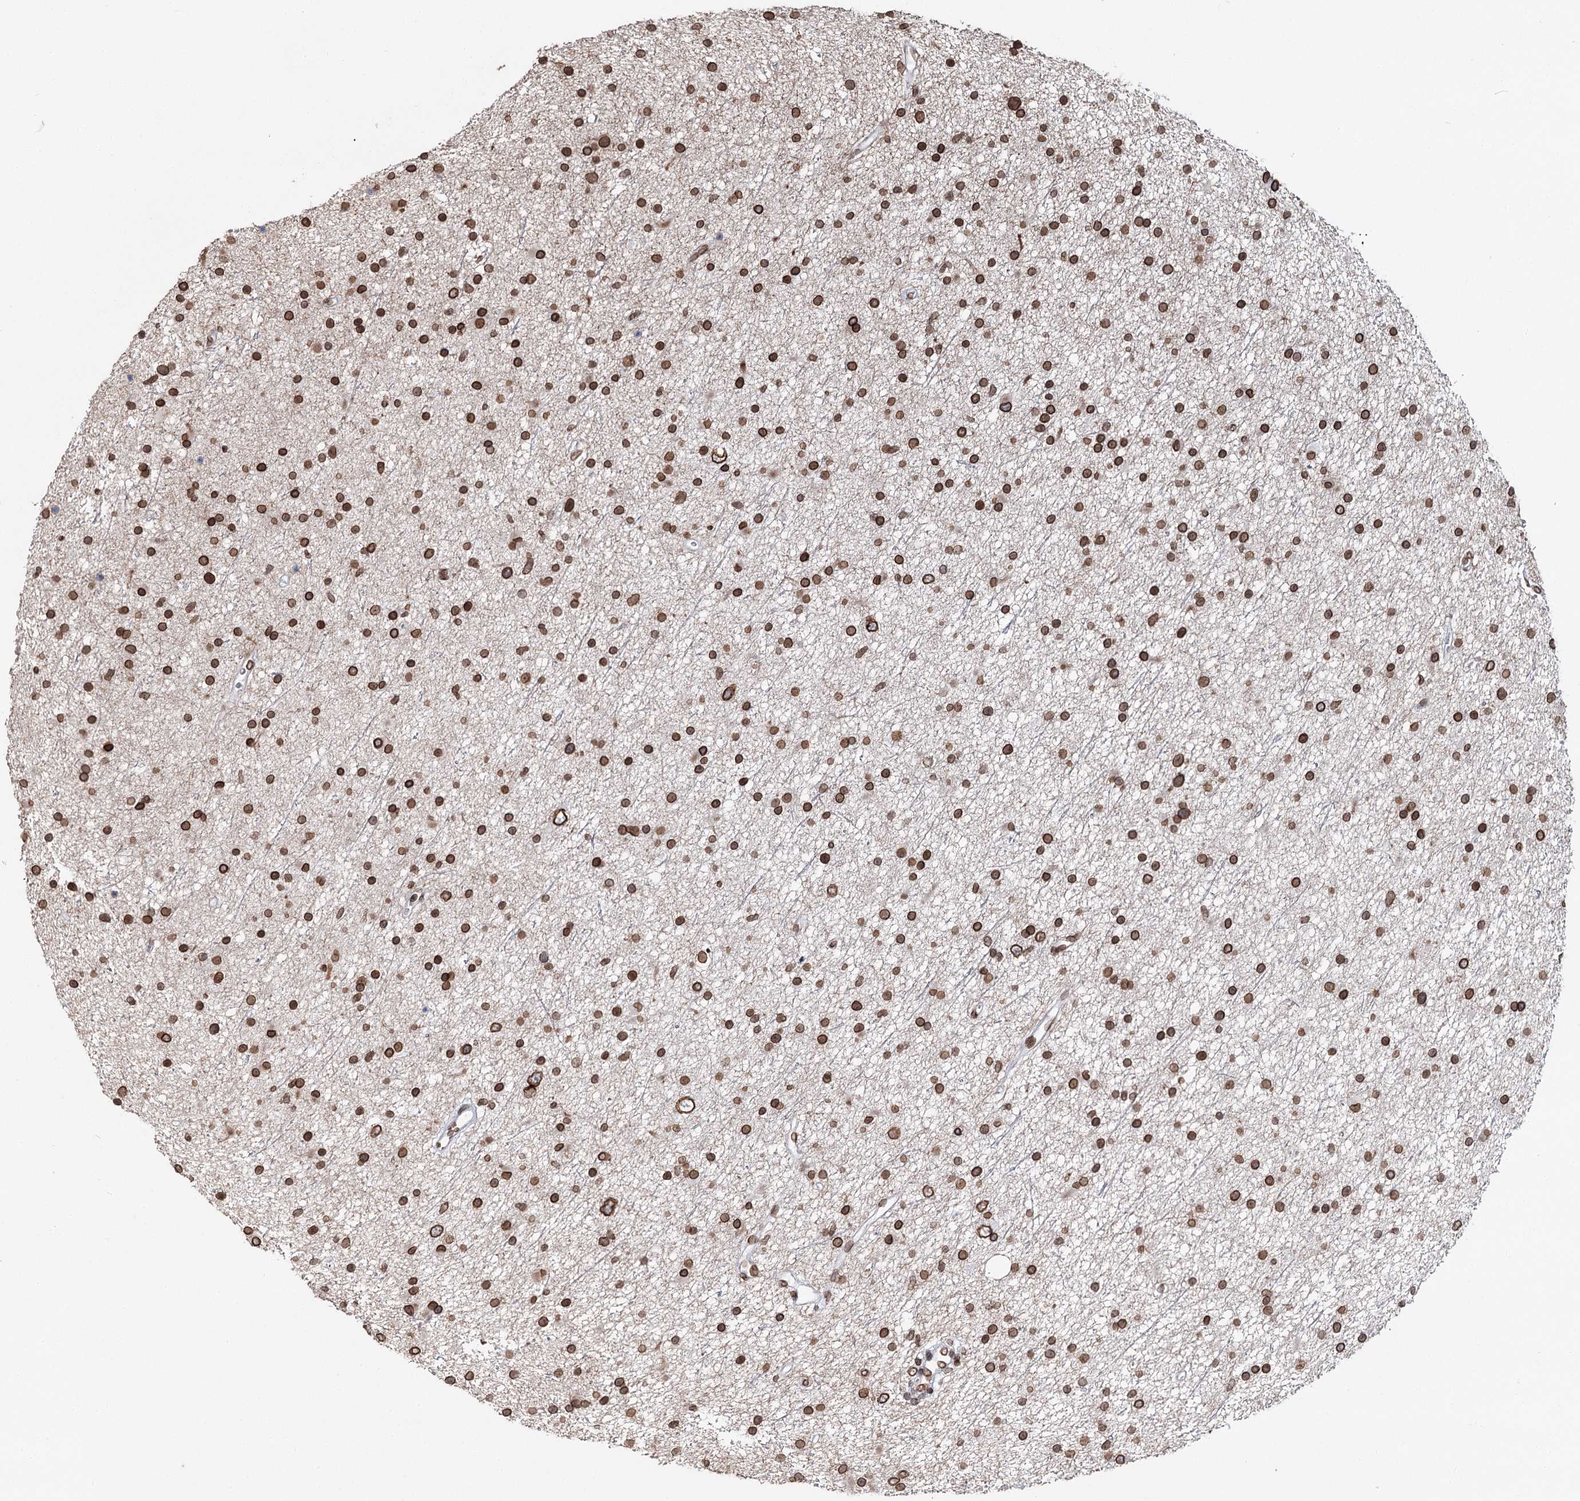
{"staining": {"intensity": "strong", "quantity": ">75%", "location": "cytoplasmic/membranous,nuclear"}, "tissue": "glioma", "cell_type": "Tumor cells", "image_type": "cancer", "snomed": [{"axis": "morphology", "description": "Glioma, malignant, Low grade"}, {"axis": "topography", "description": "Cerebral cortex"}], "caption": "IHC of human glioma exhibits high levels of strong cytoplasmic/membranous and nuclear positivity in approximately >75% of tumor cells.", "gene": "KIAA0930", "patient": {"sex": "female", "age": 39}}